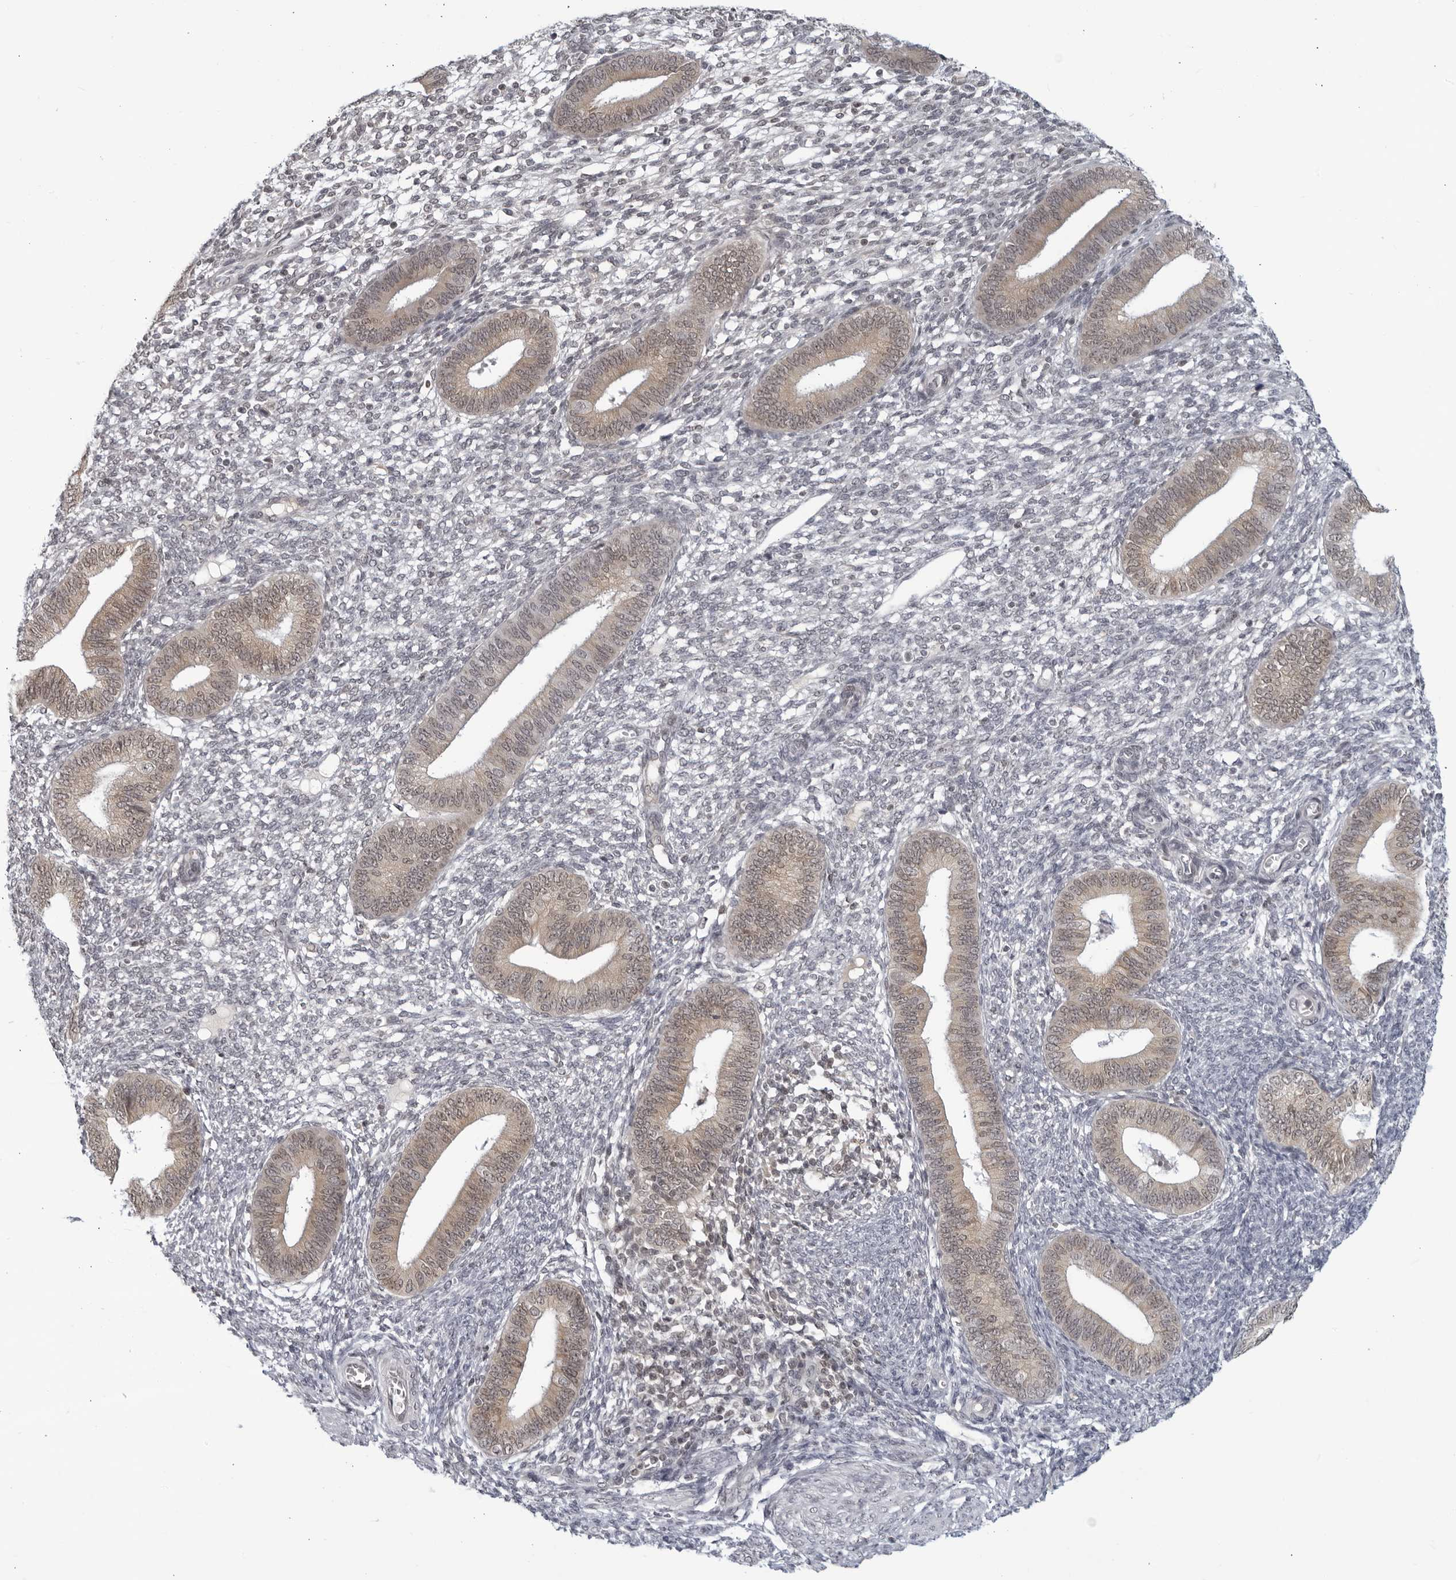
{"staining": {"intensity": "negative", "quantity": "none", "location": "none"}, "tissue": "endometrium", "cell_type": "Cells in endometrial stroma", "image_type": "normal", "snomed": [{"axis": "morphology", "description": "Normal tissue, NOS"}, {"axis": "topography", "description": "Endometrium"}], "caption": "Immunohistochemistry (IHC) of normal endometrium shows no positivity in cells in endometrial stroma.", "gene": "CC2D1B", "patient": {"sex": "female", "age": 46}}